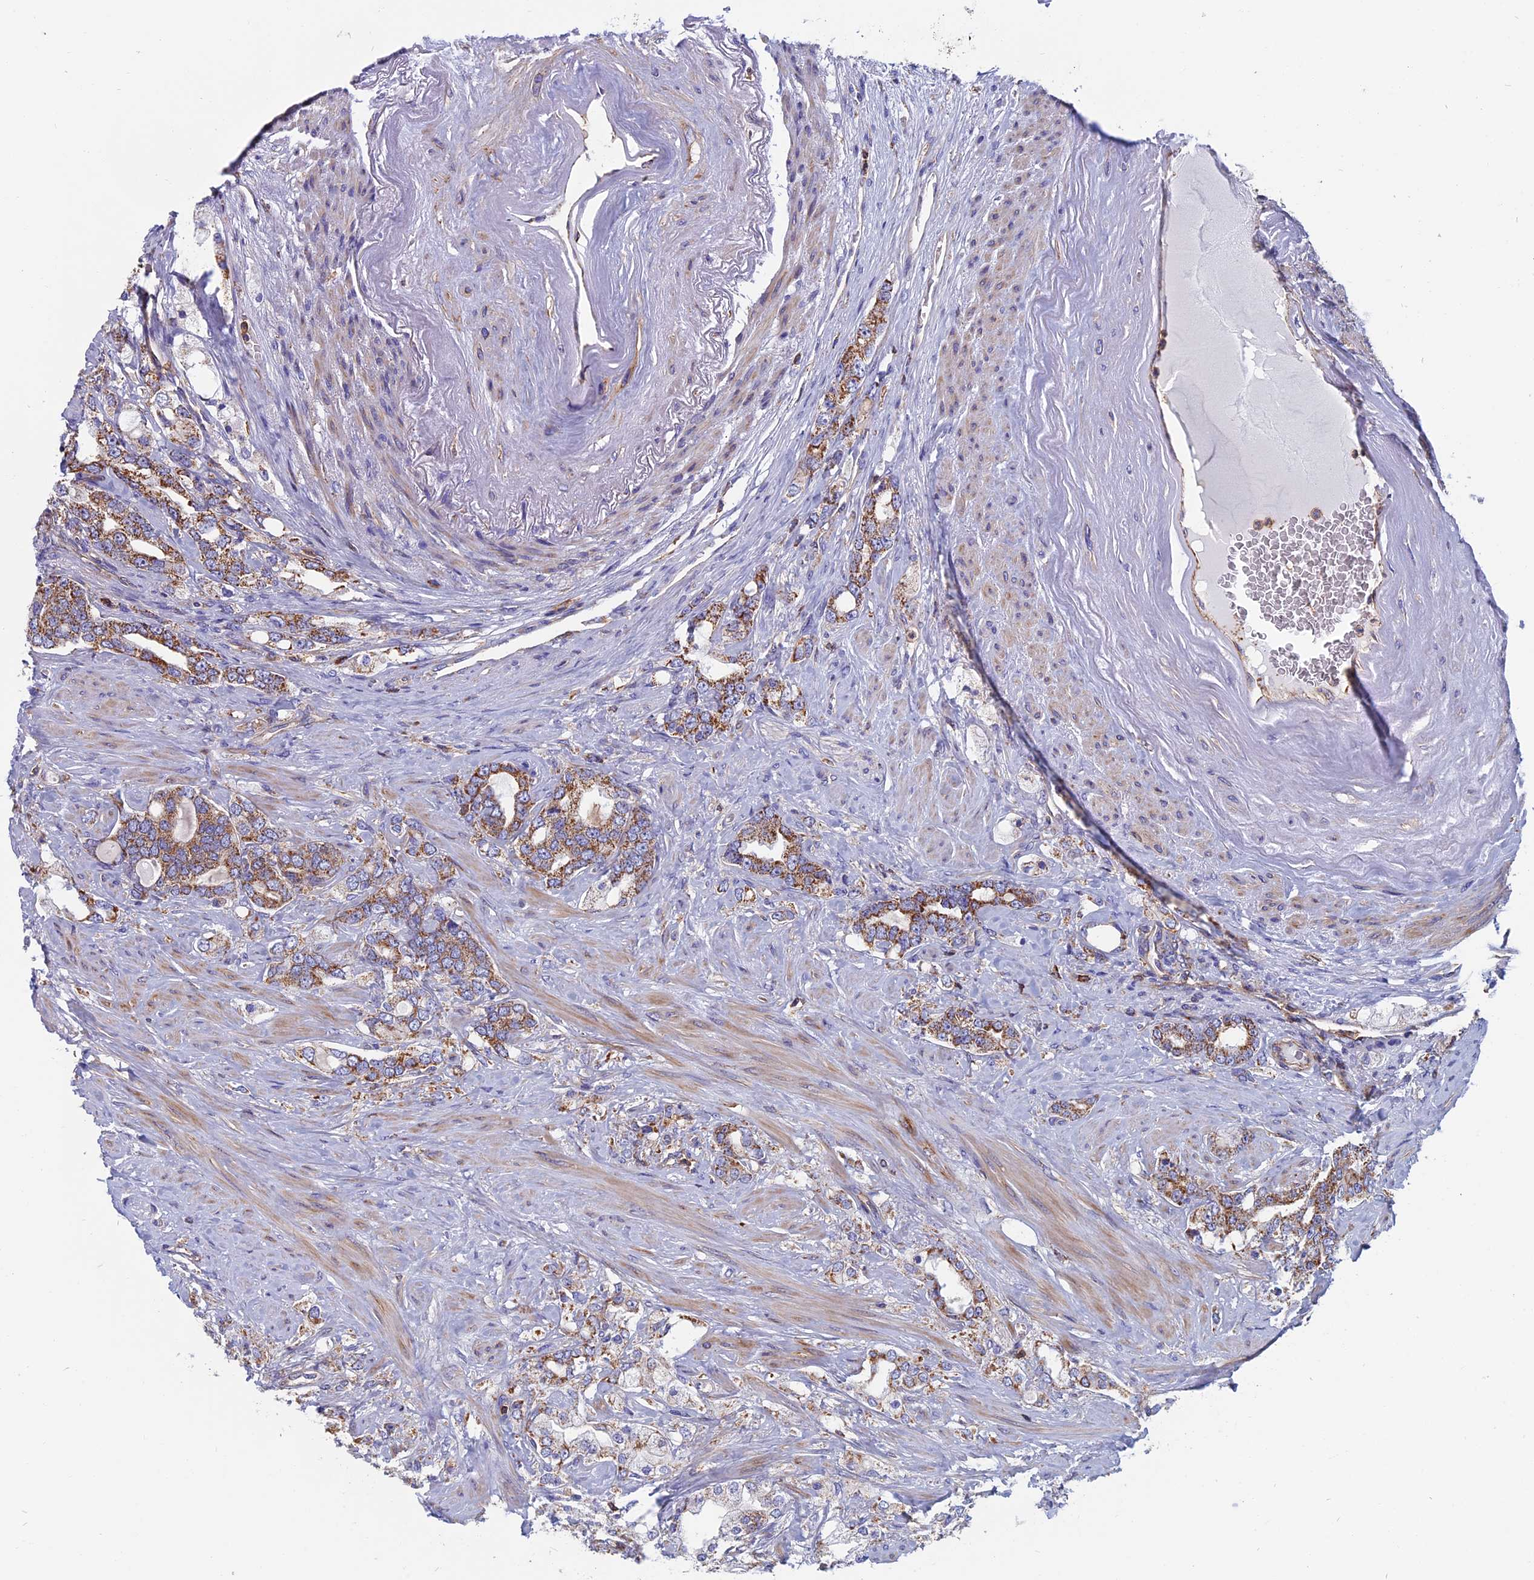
{"staining": {"intensity": "moderate", "quantity": ">75%", "location": "cytoplasmic/membranous"}, "tissue": "prostate cancer", "cell_type": "Tumor cells", "image_type": "cancer", "snomed": [{"axis": "morphology", "description": "Adenocarcinoma, High grade"}, {"axis": "topography", "description": "Prostate"}], "caption": "Prostate adenocarcinoma (high-grade) stained with a protein marker reveals moderate staining in tumor cells.", "gene": "HSD17B8", "patient": {"sex": "male", "age": 64}}